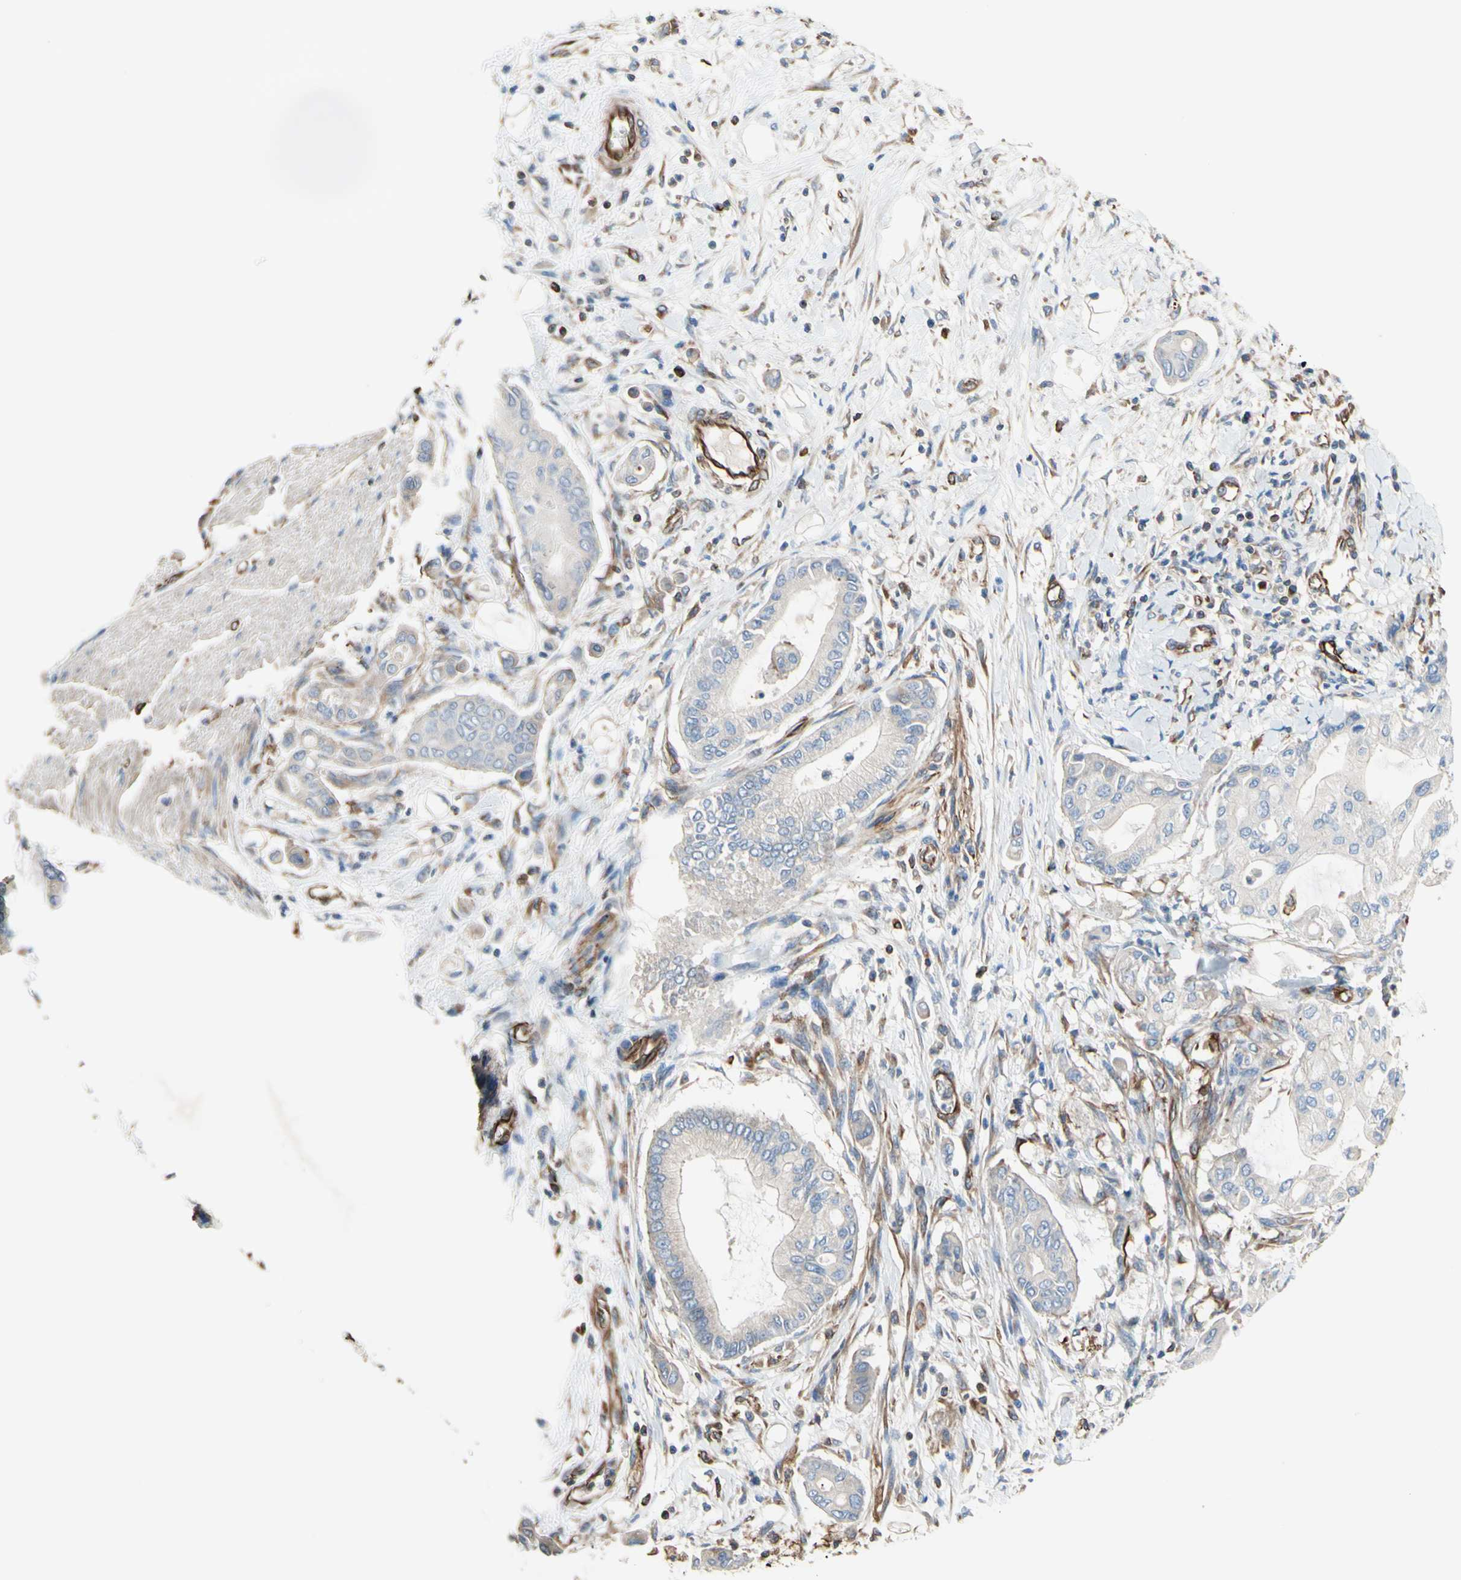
{"staining": {"intensity": "negative", "quantity": "none", "location": "none"}, "tissue": "pancreatic cancer", "cell_type": "Tumor cells", "image_type": "cancer", "snomed": [{"axis": "morphology", "description": "Adenocarcinoma, NOS"}, {"axis": "morphology", "description": "Adenocarcinoma, metastatic, NOS"}, {"axis": "topography", "description": "Lymph node"}, {"axis": "topography", "description": "Pancreas"}, {"axis": "topography", "description": "Duodenum"}], "caption": "Pancreatic cancer was stained to show a protein in brown. There is no significant positivity in tumor cells. (Stains: DAB immunohistochemistry with hematoxylin counter stain, Microscopy: brightfield microscopy at high magnification).", "gene": "TRAF2", "patient": {"sex": "female", "age": 64}}